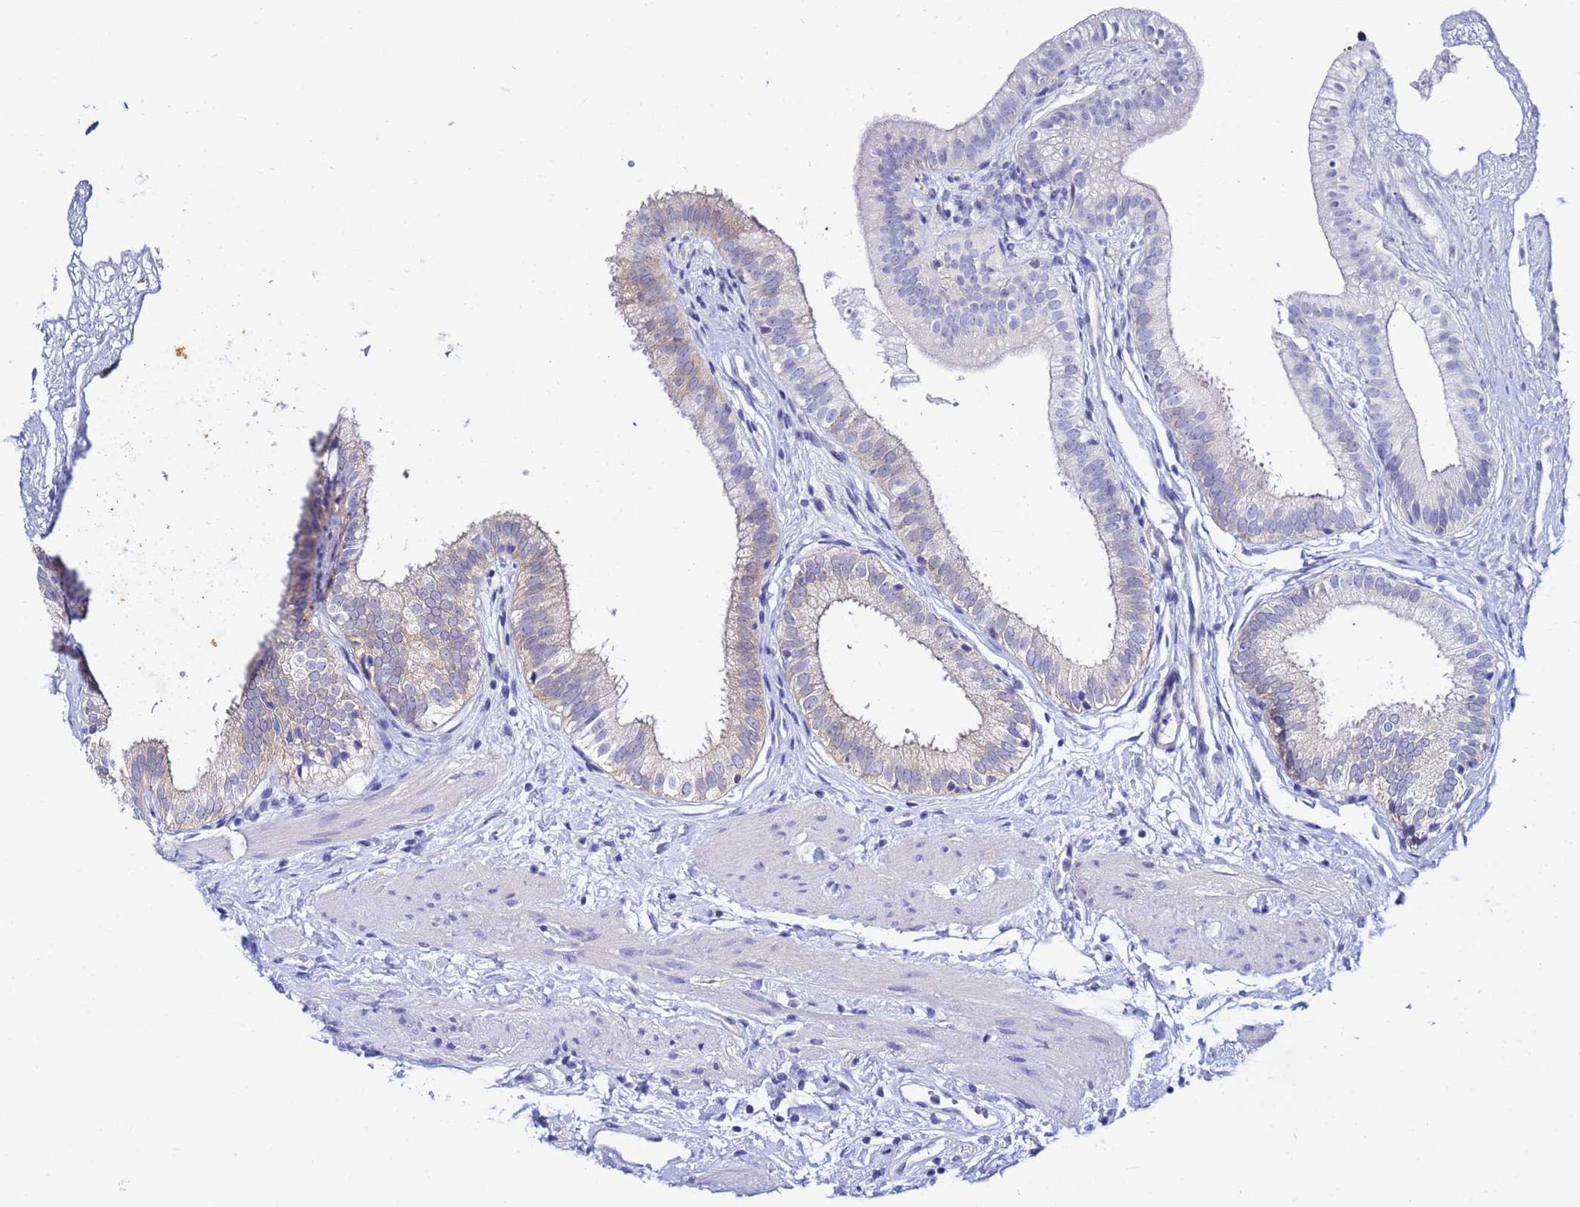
{"staining": {"intensity": "moderate", "quantity": "25%-75%", "location": "cytoplasmic/membranous"}, "tissue": "gallbladder", "cell_type": "Glandular cells", "image_type": "normal", "snomed": [{"axis": "morphology", "description": "Normal tissue, NOS"}, {"axis": "topography", "description": "Gallbladder"}], "caption": "This is an image of immunohistochemistry (IHC) staining of unremarkable gallbladder, which shows moderate staining in the cytoplasmic/membranous of glandular cells.", "gene": "LENG1", "patient": {"sex": "female", "age": 54}}